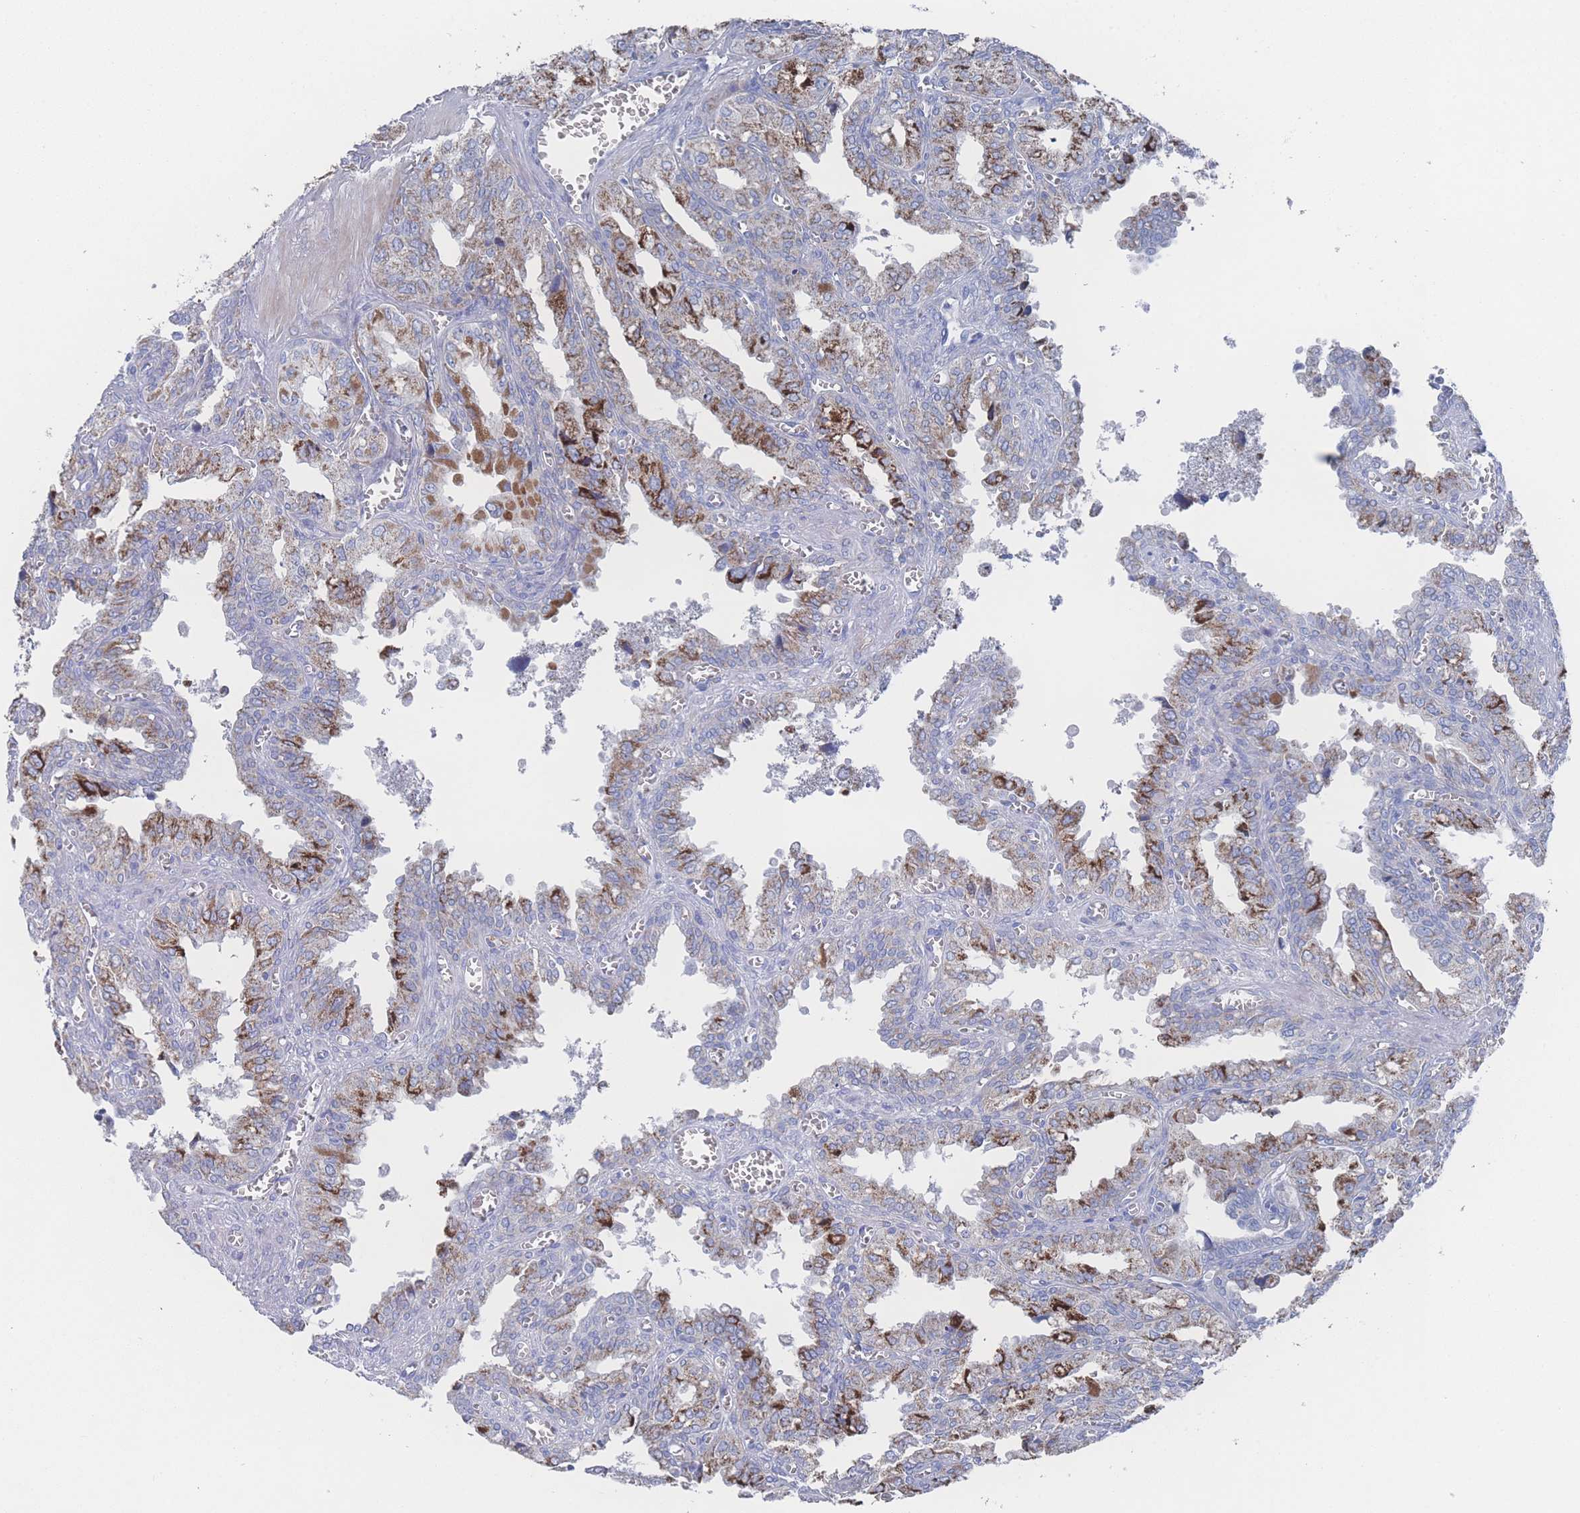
{"staining": {"intensity": "moderate", "quantity": "25%-75%", "location": "cytoplasmic/membranous"}, "tissue": "seminal vesicle", "cell_type": "Glandular cells", "image_type": "normal", "snomed": [{"axis": "morphology", "description": "Normal tissue, NOS"}, {"axis": "topography", "description": "Seminal veicle"}], "caption": "Unremarkable seminal vesicle shows moderate cytoplasmic/membranous staining in approximately 25%-75% of glandular cells.", "gene": "SNPH", "patient": {"sex": "male", "age": 67}}